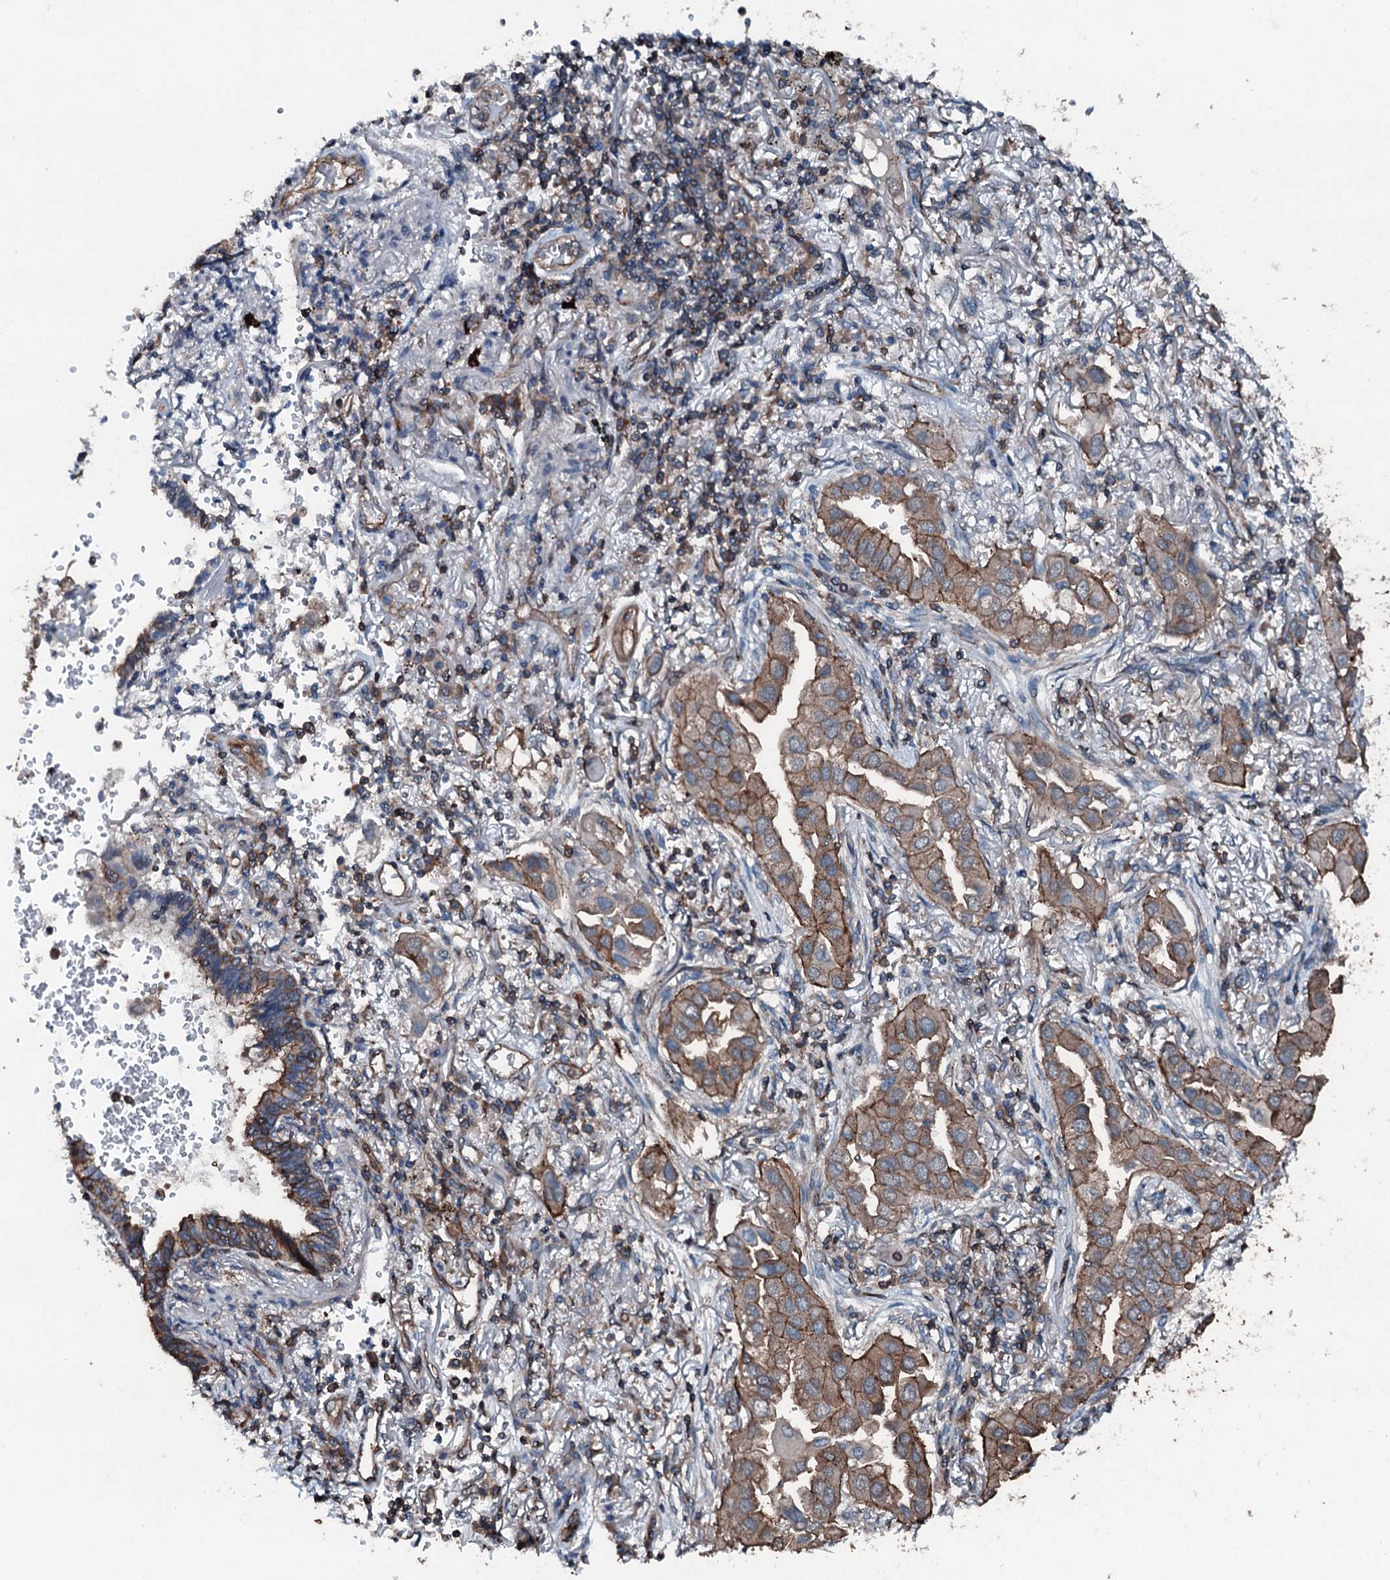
{"staining": {"intensity": "moderate", "quantity": "25%-75%", "location": "cytoplasmic/membranous"}, "tissue": "lung cancer", "cell_type": "Tumor cells", "image_type": "cancer", "snomed": [{"axis": "morphology", "description": "Adenocarcinoma, NOS"}, {"axis": "topography", "description": "Lung"}], "caption": "Lung cancer (adenocarcinoma) tissue displays moderate cytoplasmic/membranous expression in about 25%-75% of tumor cells, visualized by immunohistochemistry.", "gene": "SLC25A38", "patient": {"sex": "female", "age": 76}}